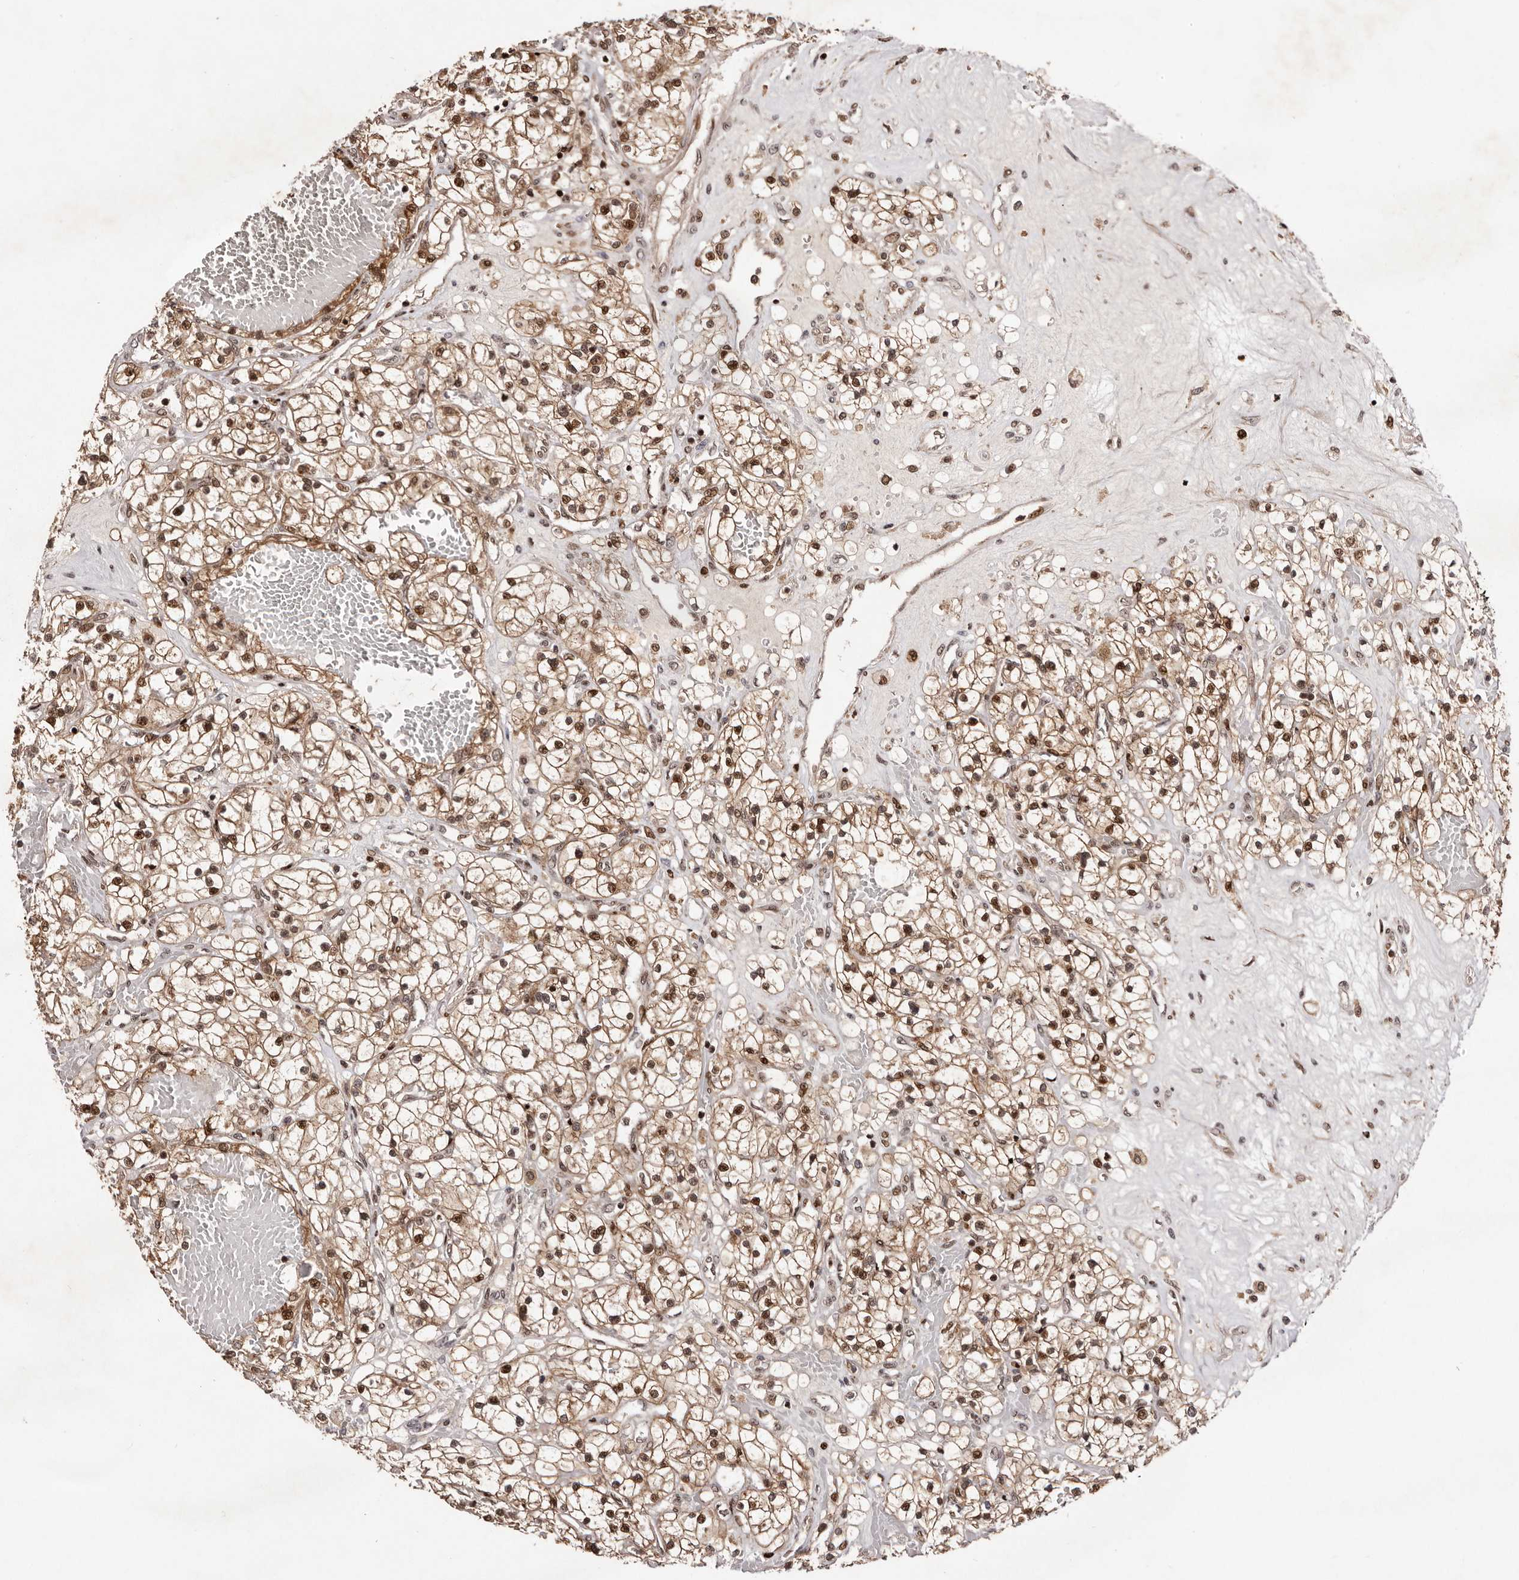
{"staining": {"intensity": "moderate", "quantity": ">75%", "location": "cytoplasmic/membranous,nuclear"}, "tissue": "renal cancer", "cell_type": "Tumor cells", "image_type": "cancer", "snomed": [{"axis": "morphology", "description": "Normal tissue, NOS"}, {"axis": "morphology", "description": "Adenocarcinoma, NOS"}, {"axis": "topography", "description": "Kidney"}], "caption": "The photomicrograph displays a brown stain indicating the presence of a protein in the cytoplasmic/membranous and nuclear of tumor cells in renal adenocarcinoma.", "gene": "FBXO5", "patient": {"sex": "male", "age": 68}}